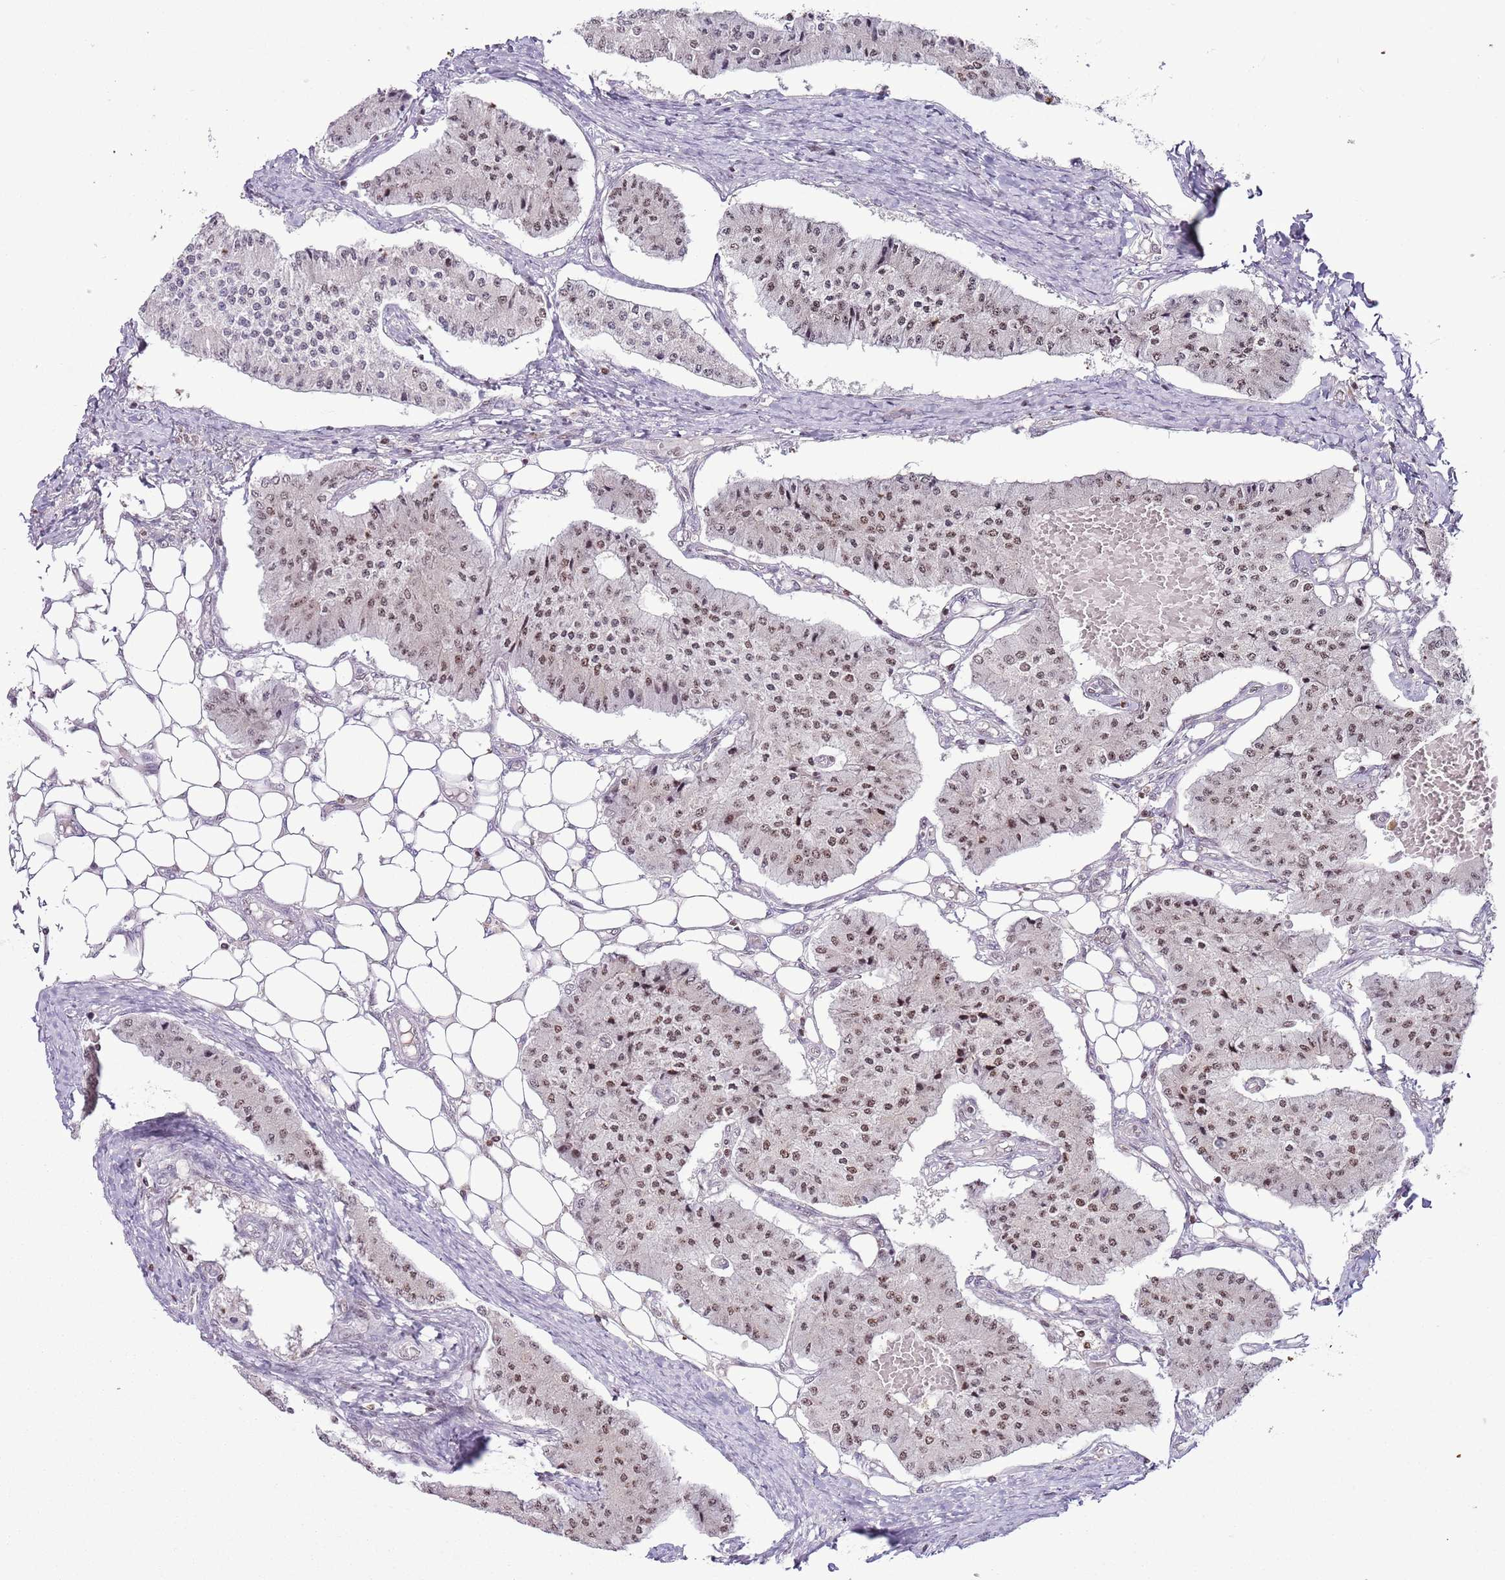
{"staining": {"intensity": "moderate", "quantity": ">75%", "location": "nuclear"}, "tissue": "carcinoid", "cell_type": "Tumor cells", "image_type": "cancer", "snomed": [{"axis": "morphology", "description": "Carcinoid, malignant, NOS"}, {"axis": "topography", "description": "Colon"}], "caption": "This is an image of IHC staining of carcinoid, which shows moderate staining in the nuclear of tumor cells.", "gene": "SELENOH", "patient": {"sex": "female", "age": 52}}